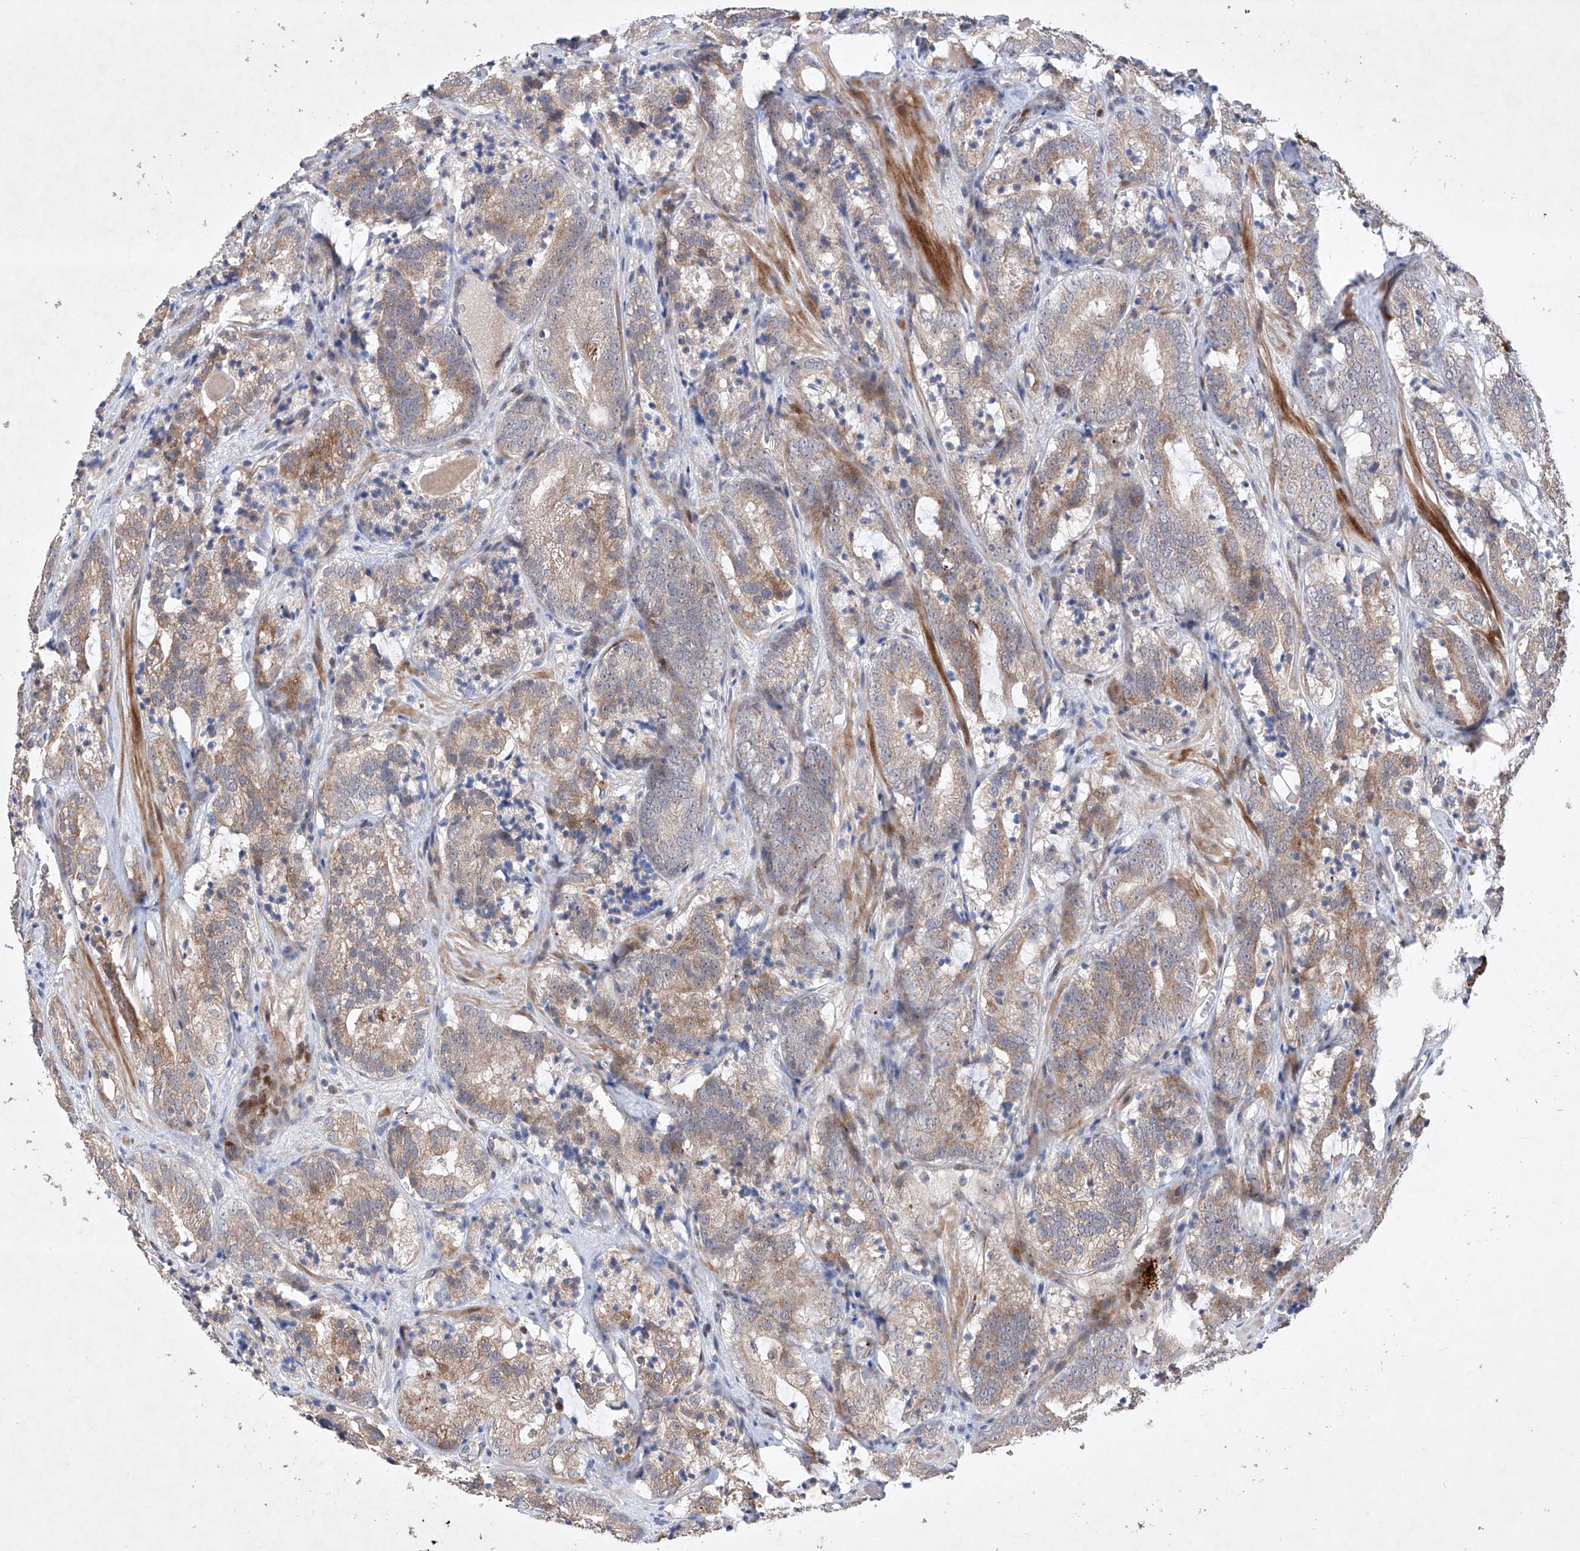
{"staining": {"intensity": "weak", "quantity": ">75%", "location": "cytoplasmic/membranous"}, "tissue": "prostate cancer", "cell_type": "Tumor cells", "image_type": "cancer", "snomed": [{"axis": "morphology", "description": "Adenocarcinoma, High grade"}, {"axis": "topography", "description": "Prostate"}], "caption": "Prostate cancer (high-grade adenocarcinoma) stained with DAB immunohistochemistry displays low levels of weak cytoplasmic/membranous expression in about >75% of tumor cells.", "gene": "AFG1L", "patient": {"sex": "male", "age": 57}}